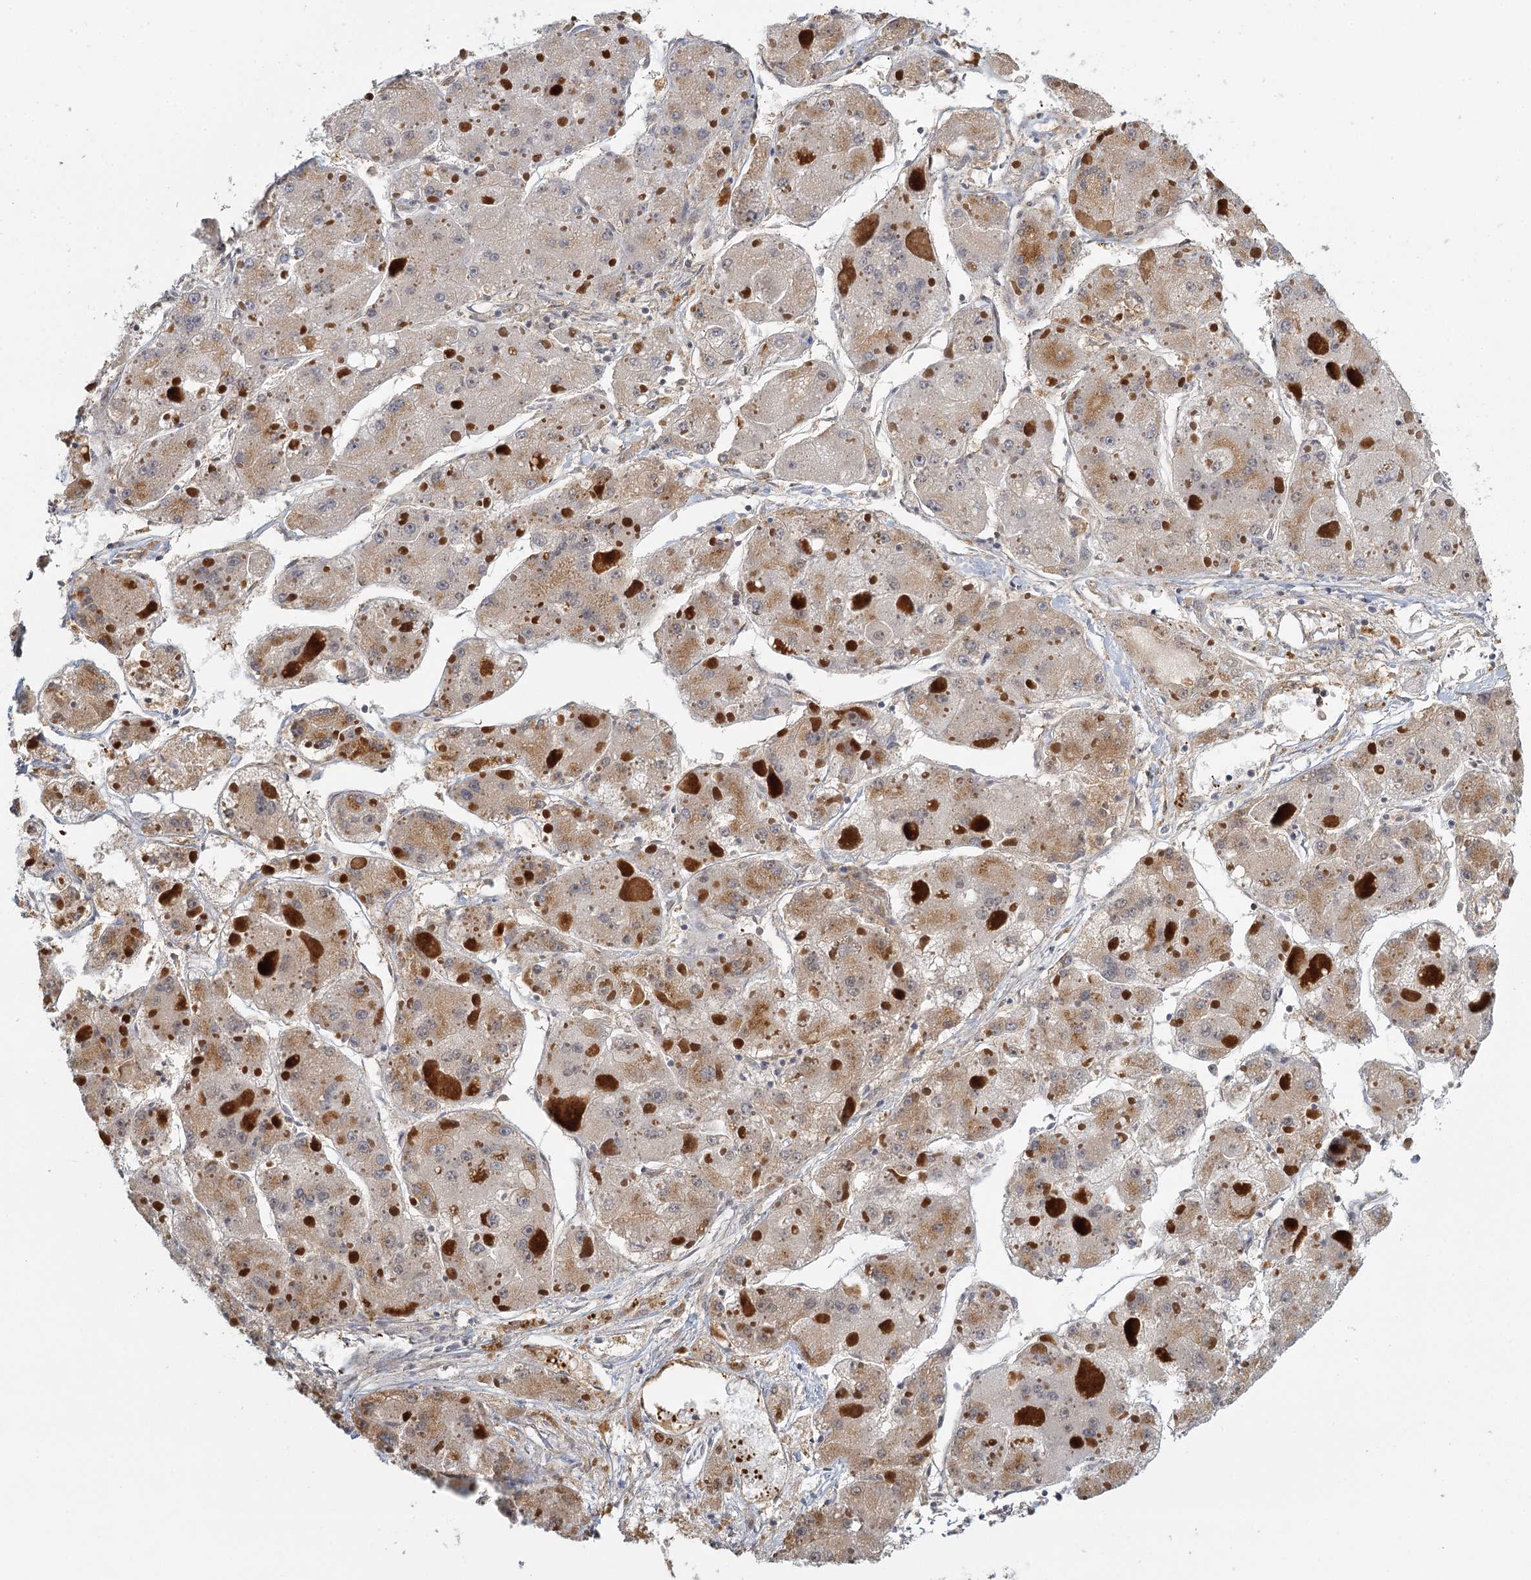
{"staining": {"intensity": "moderate", "quantity": "25%-75%", "location": "cytoplasmic/membranous"}, "tissue": "liver cancer", "cell_type": "Tumor cells", "image_type": "cancer", "snomed": [{"axis": "morphology", "description": "Carcinoma, Hepatocellular, NOS"}, {"axis": "topography", "description": "Liver"}], "caption": "IHC of liver cancer demonstrates medium levels of moderate cytoplasmic/membranous staining in approximately 25%-75% of tumor cells.", "gene": "TREX1", "patient": {"sex": "female", "age": 73}}